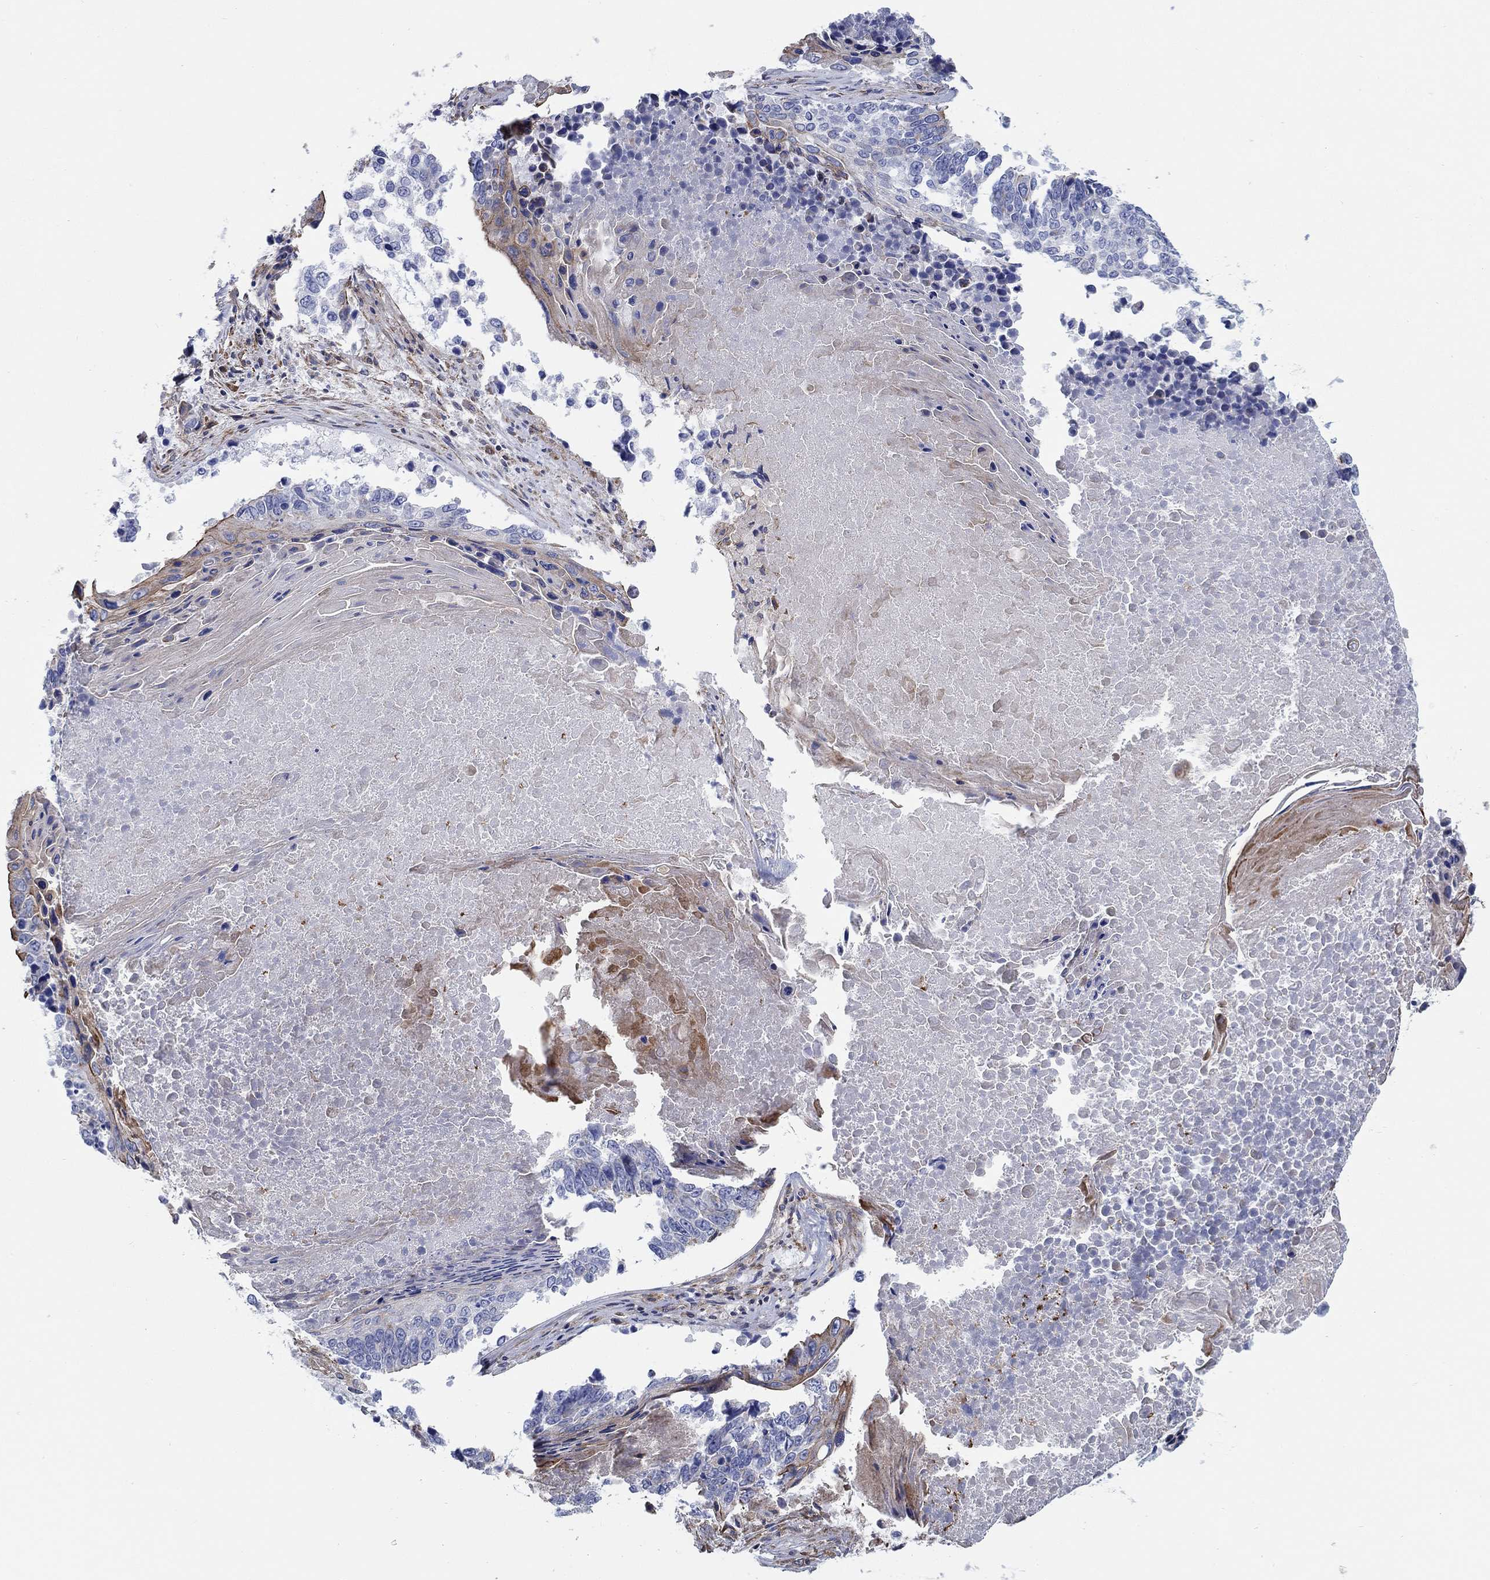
{"staining": {"intensity": "moderate", "quantity": "<25%", "location": "cytoplasmic/membranous"}, "tissue": "lung cancer", "cell_type": "Tumor cells", "image_type": "cancer", "snomed": [{"axis": "morphology", "description": "Squamous cell carcinoma, NOS"}, {"axis": "topography", "description": "Lung"}], "caption": "Immunohistochemistry (DAB) staining of human lung squamous cell carcinoma demonstrates moderate cytoplasmic/membranous protein positivity in approximately <25% of tumor cells. (Brightfield microscopy of DAB IHC at high magnification).", "gene": "FMN1", "patient": {"sex": "male", "age": 73}}